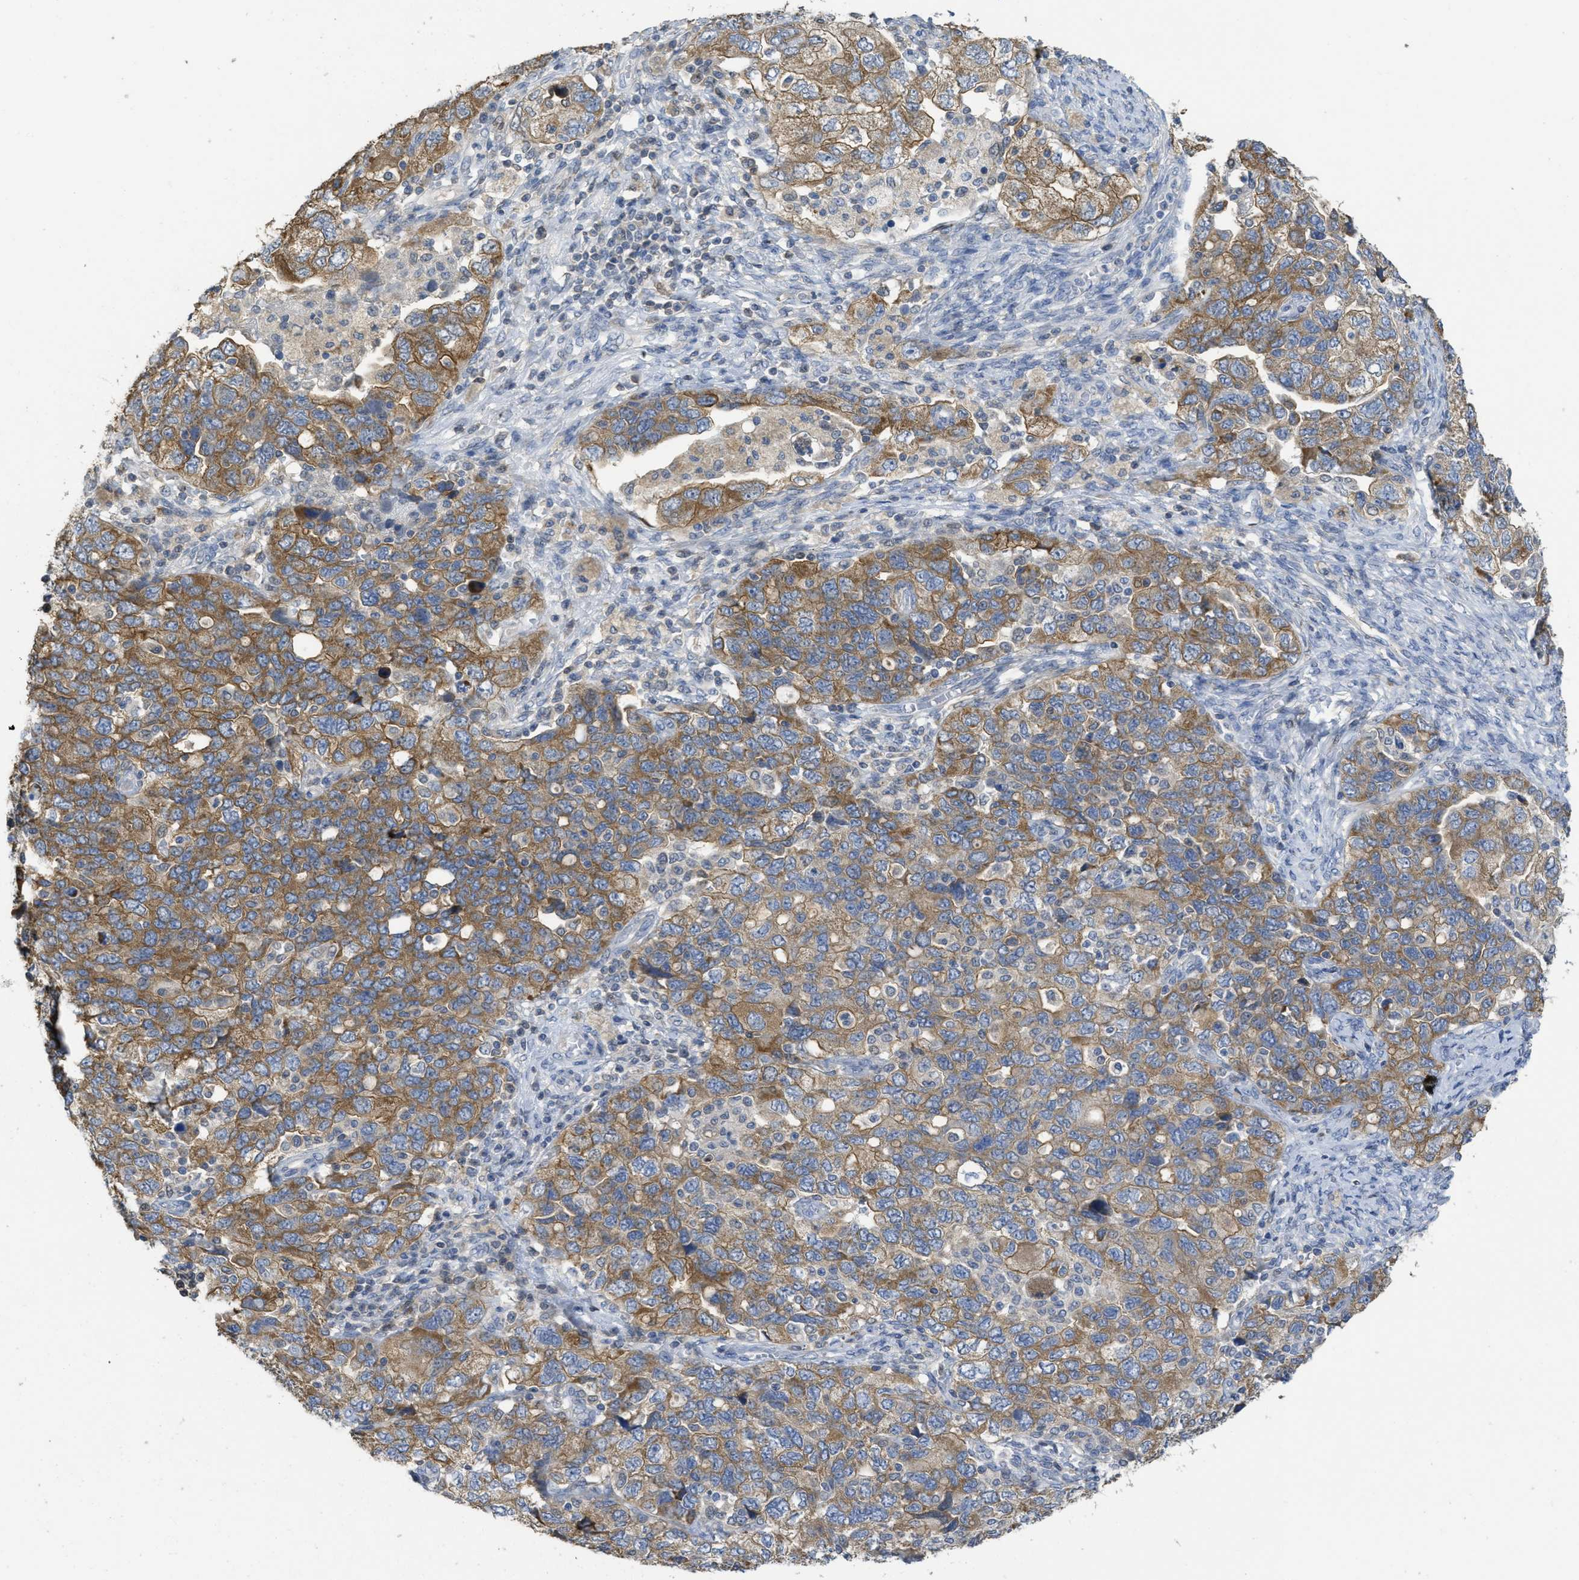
{"staining": {"intensity": "moderate", "quantity": ">75%", "location": "cytoplasmic/membranous"}, "tissue": "ovarian cancer", "cell_type": "Tumor cells", "image_type": "cancer", "snomed": [{"axis": "morphology", "description": "Carcinoma, NOS"}, {"axis": "morphology", "description": "Cystadenocarcinoma, serous, NOS"}, {"axis": "topography", "description": "Ovary"}], "caption": "Immunohistochemistry photomicrograph of neoplastic tissue: human ovarian serous cystadenocarcinoma stained using immunohistochemistry exhibits medium levels of moderate protein expression localized specifically in the cytoplasmic/membranous of tumor cells, appearing as a cytoplasmic/membranous brown color.", "gene": "SFXN2", "patient": {"sex": "female", "age": 69}}